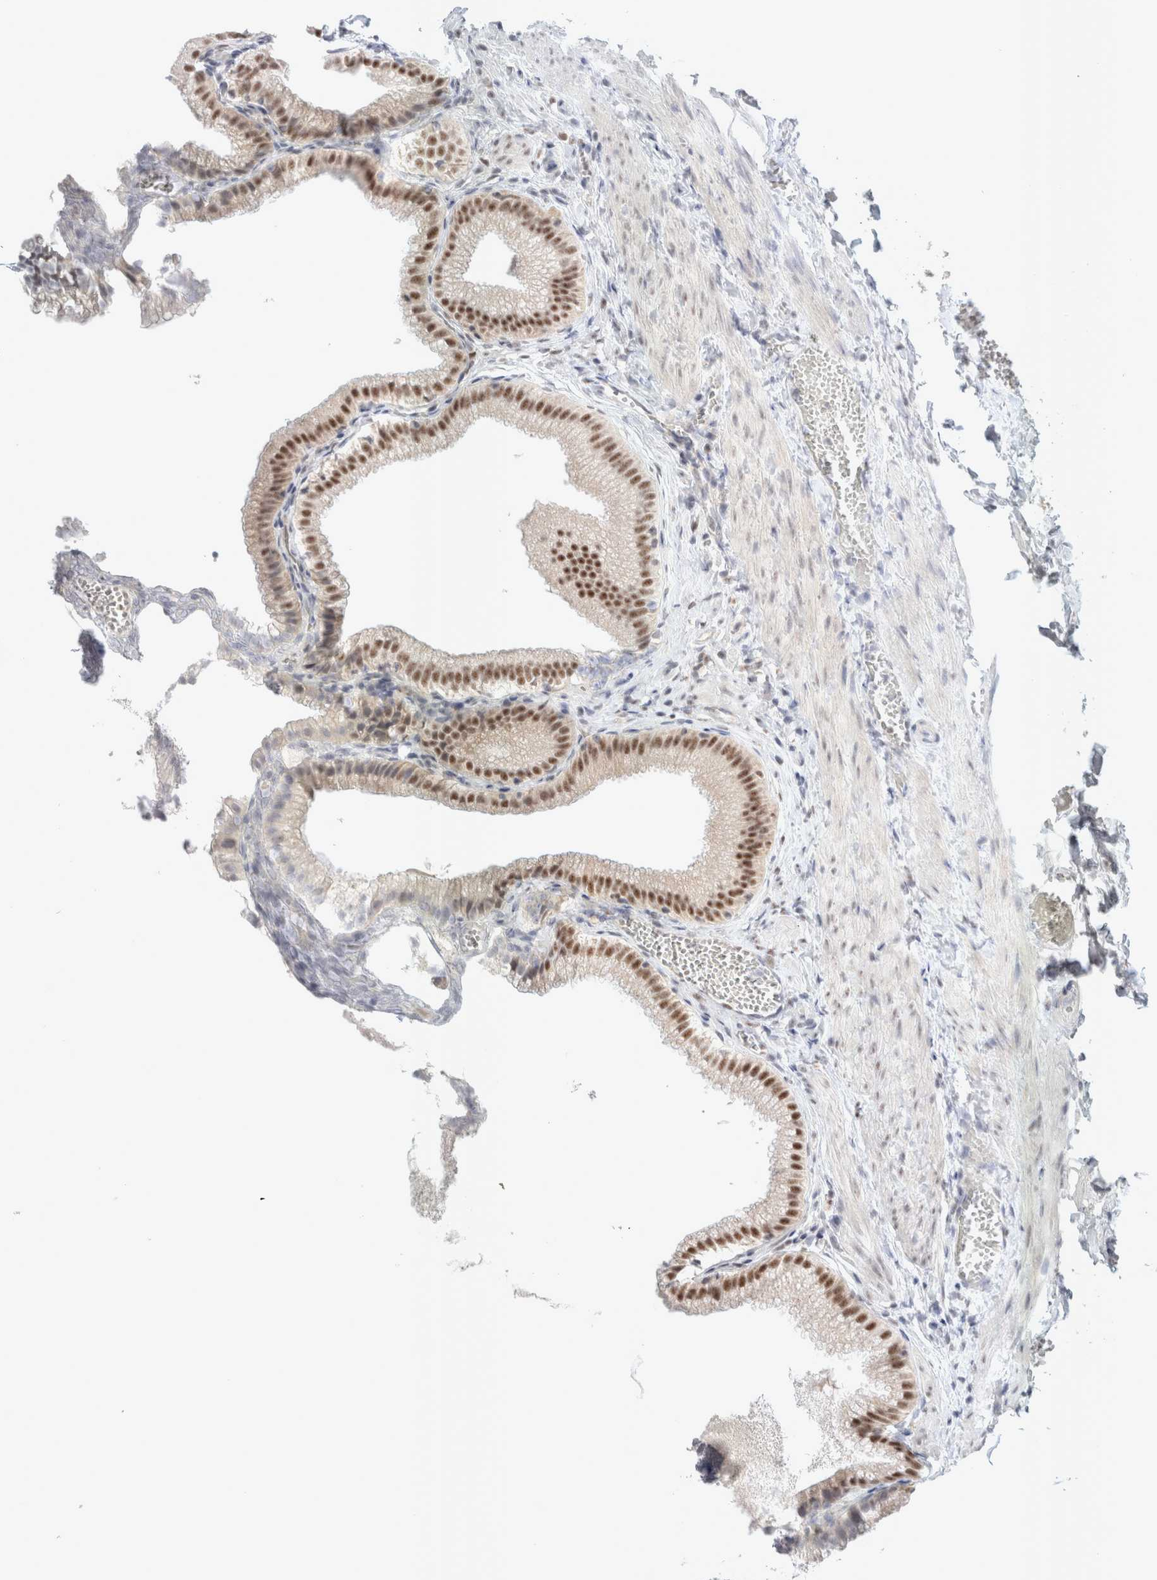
{"staining": {"intensity": "moderate", "quantity": ">75%", "location": "nuclear"}, "tissue": "gallbladder", "cell_type": "Glandular cells", "image_type": "normal", "snomed": [{"axis": "morphology", "description": "Normal tissue, NOS"}, {"axis": "topography", "description": "Gallbladder"}], "caption": "Protein staining of unremarkable gallbladder shows moderate nuclear positivity in about >75% of glandular cells.", "gene": "TRMT12", "patient": {"sex": "male", "age": 38}}